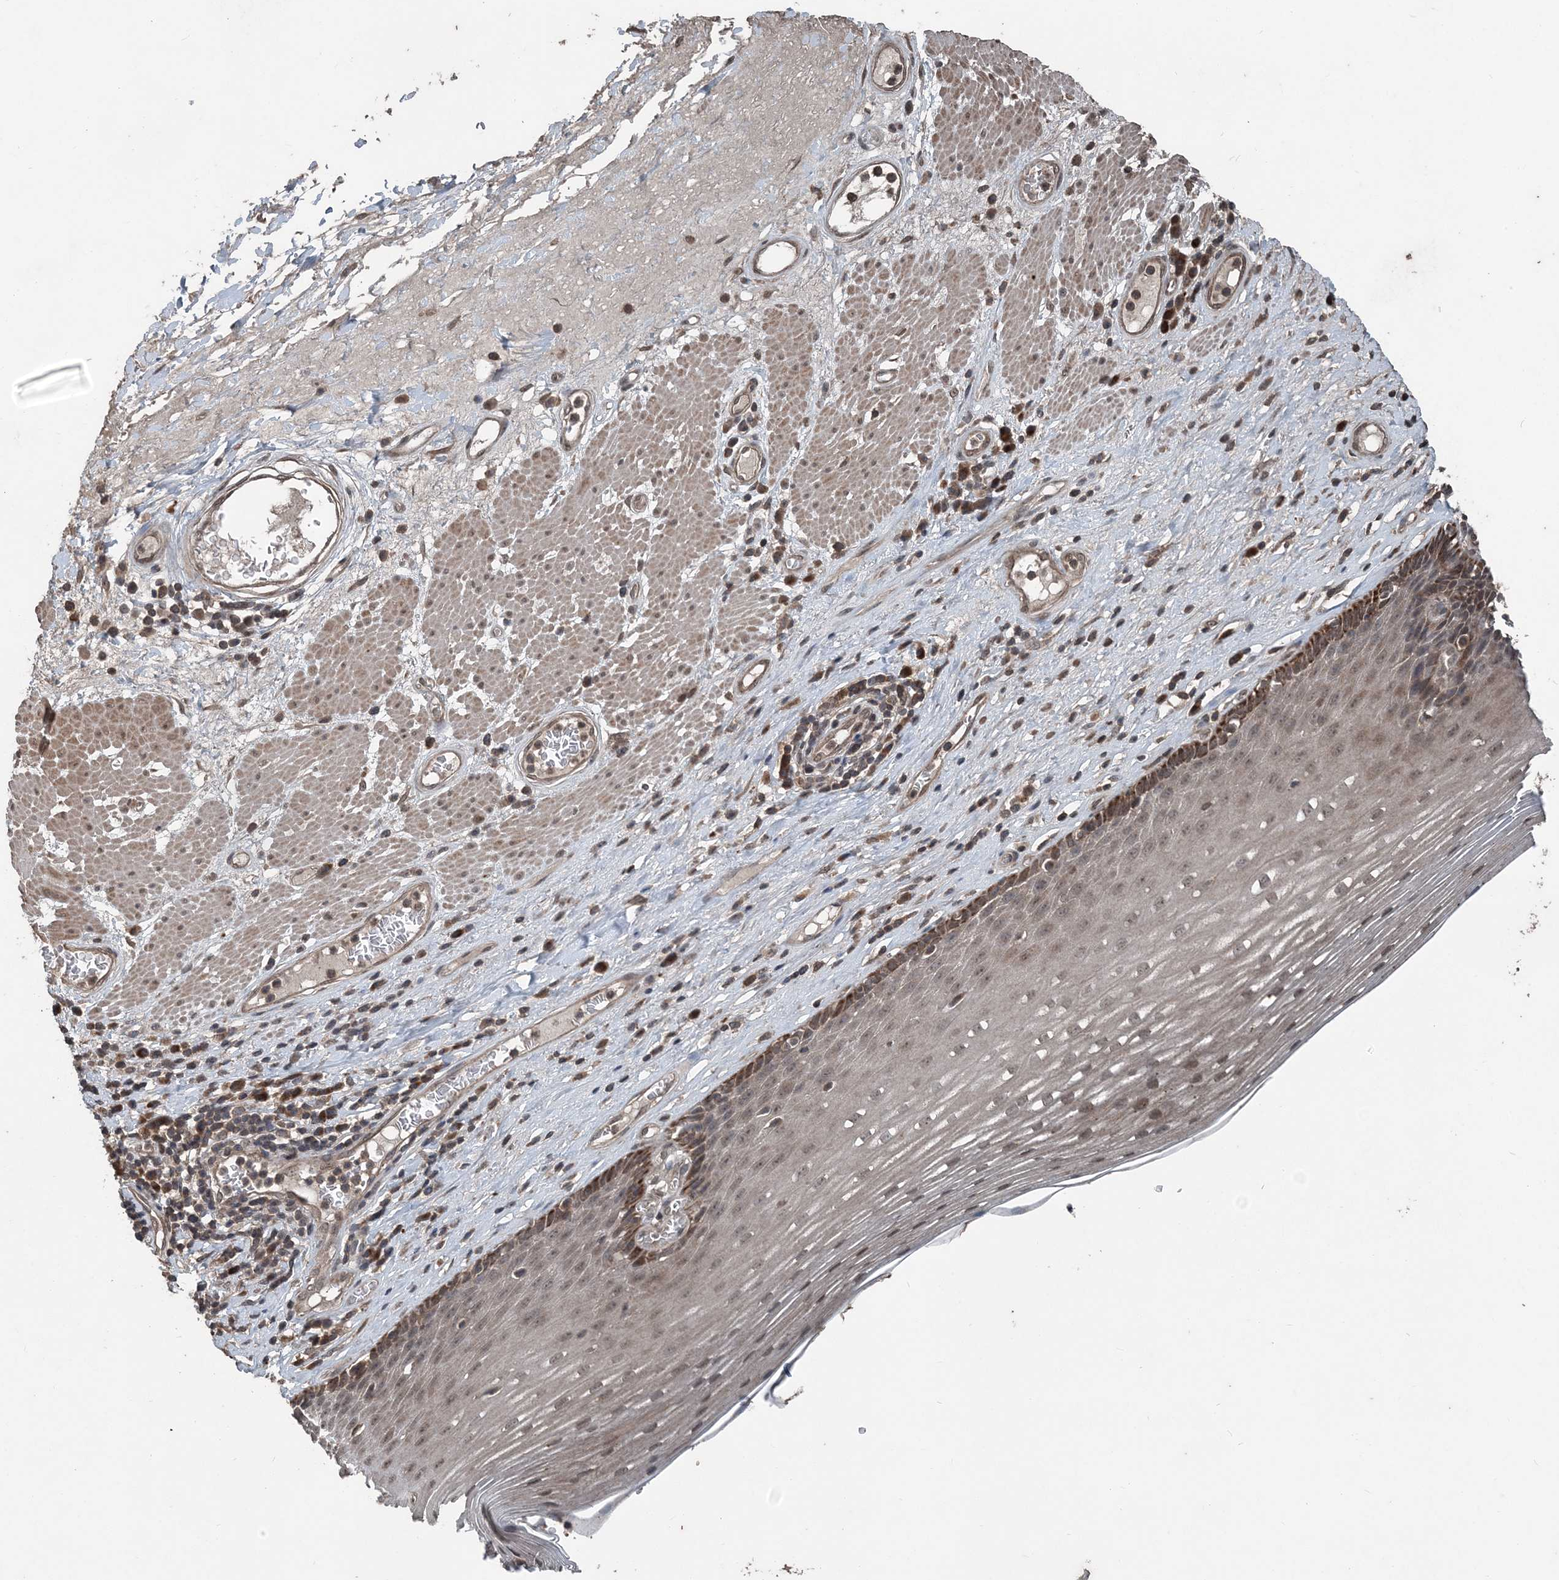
{"staining": {"intensity": "strong", "quantity": "25%-75%", "location": "cytoplasmic/membranous,nuclear"}, "tissue": "esophagus", "cell_type": "Squamous epithelial cells", "image_type": "normal", "snomed": [{"axis": "morphology", "description": "Normal tissue, NOS"}, {"axis": "topography", "description": "Esophagus"}], "caption": "Esophagus stained for a protein (brown) displays strong cytoplasmic/membranous,nuclear positive staining in approximately 25%-75% of squamous epithelial cells.", "gene": "CFL1", "patient": {"sex": "male", "age": 62}}